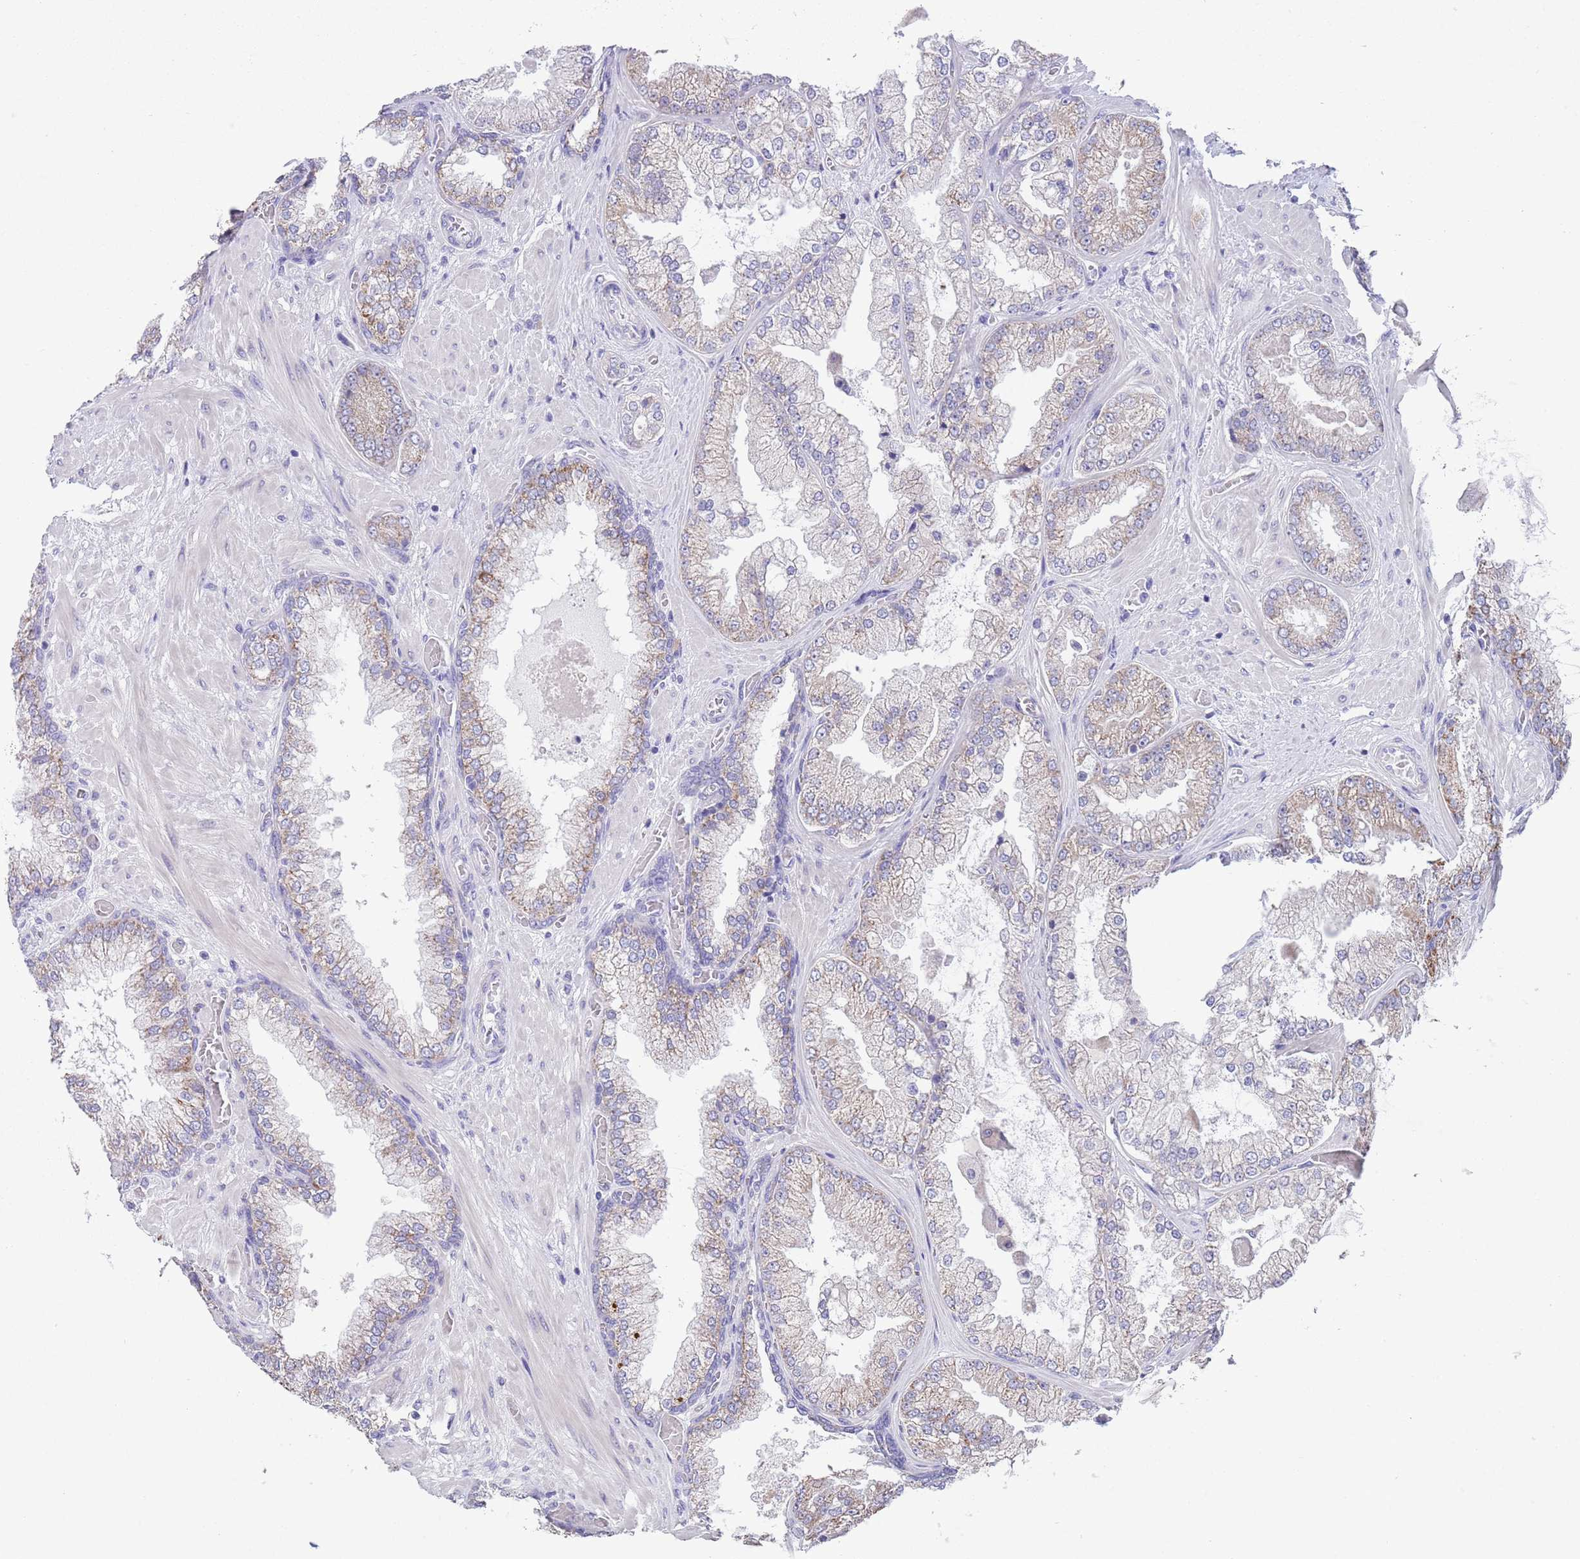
{"staining": {"intensity": "weak", "quantity": "<25%", "location": "cytoplasmic/membranous"}, "tissue": "prostate cancer", "cell_type": "Tumor cells", "image_type": "cancer", "snomed": [{"axis": "morphology", "description": "Adenocarcinoma, Low grade"}, {"axis": "topography", "description": "Prostate"}], "caption": "This is a histopathology image of immunohistochemistry (IHC) staining of prostate cancer, which shows no positivity in tumor cells. (DAB (3,3'-diaminobenzidine) IHC with hematoxylin counter stain).", "gene": "SPIRE2", "patient": {"sex": "male", "age": 57}}